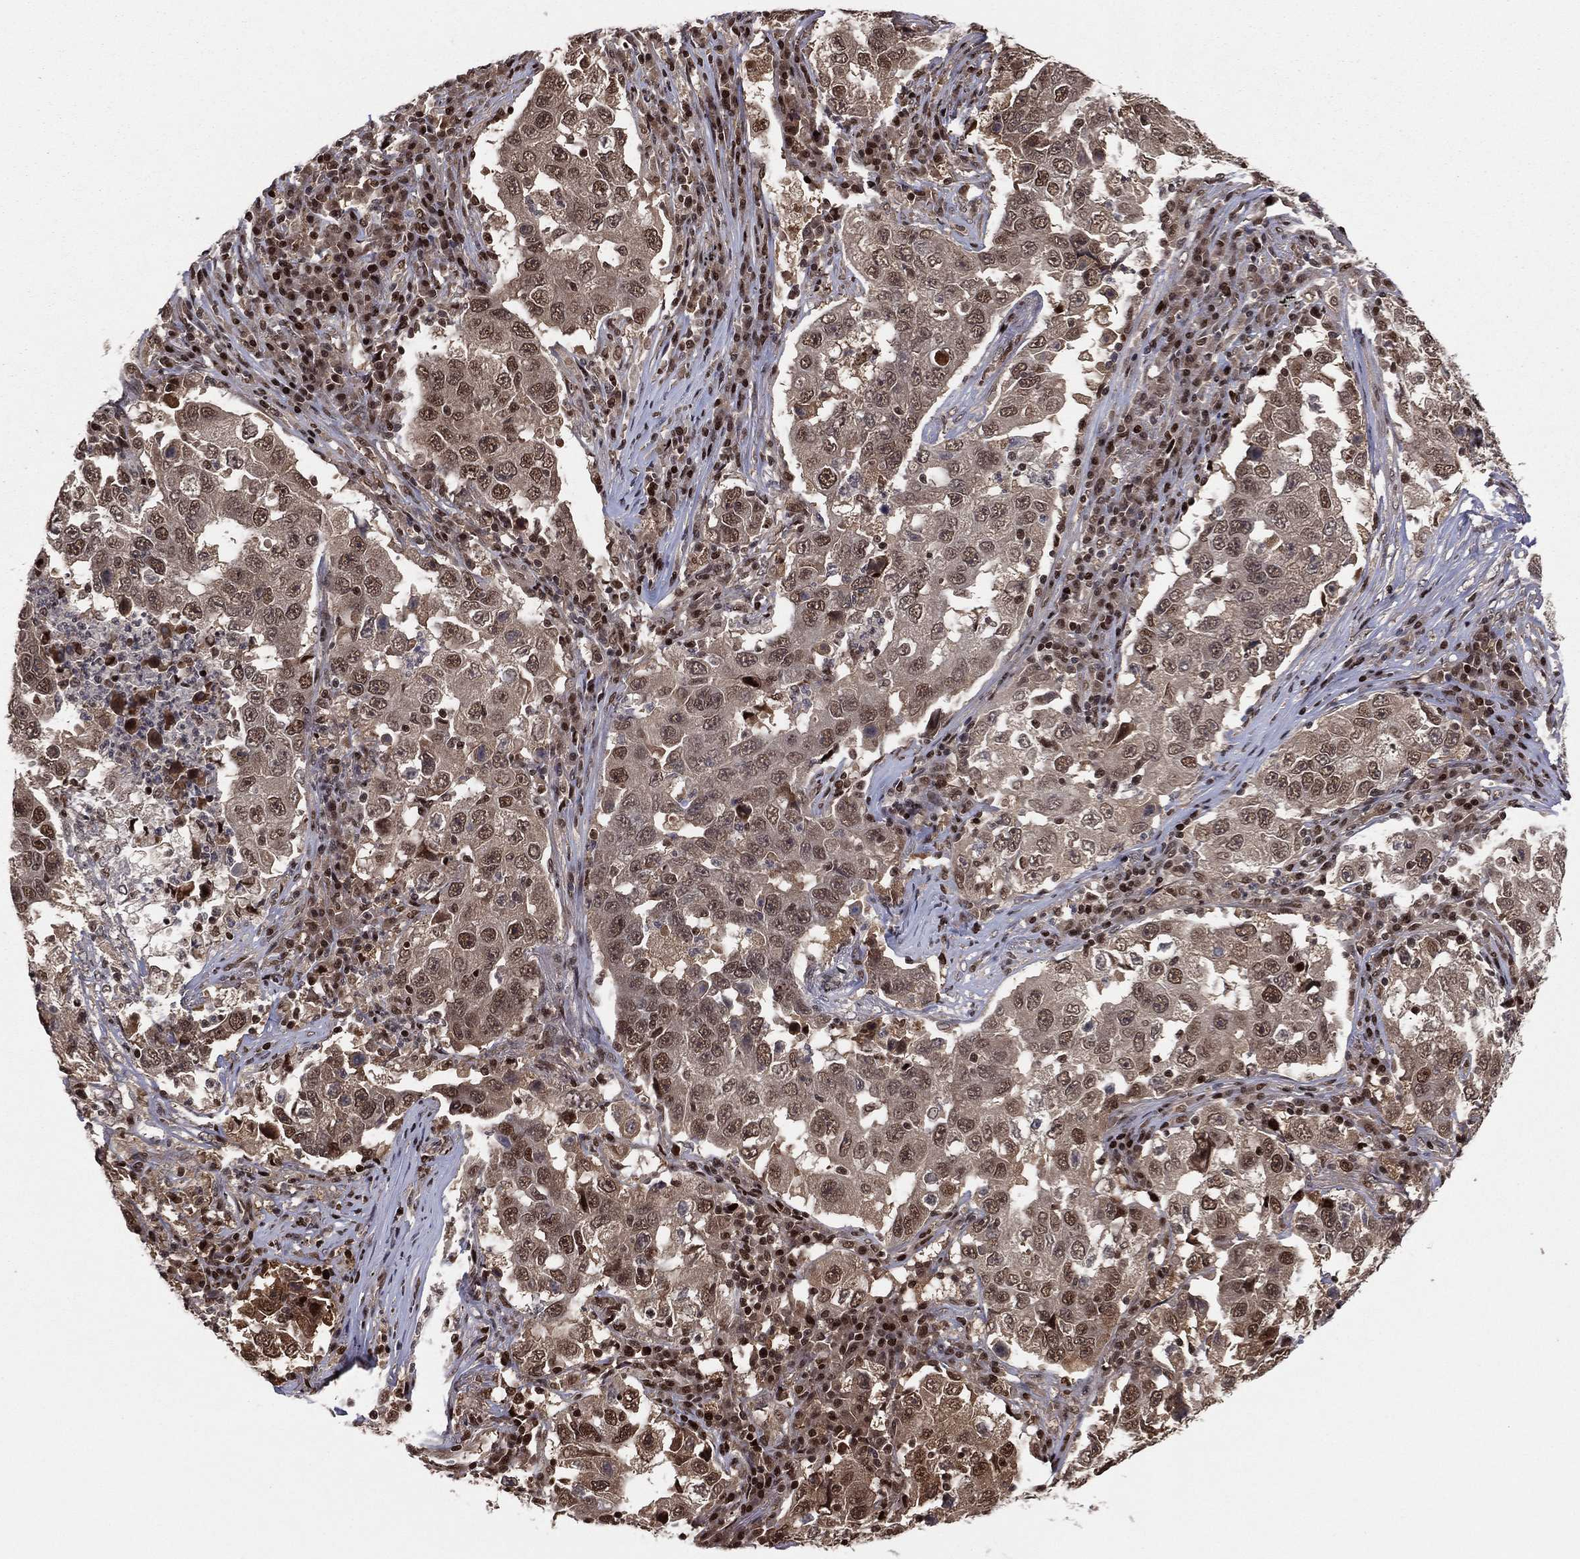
{"staining": {"intensity": "moderate", "quantity": "25%-75%", "location": "cytoplasmic/membranous,nuclear"}, "tissue": "lung cancer", "cell_type": "Tumor cells", "image_type": "cancer", "snomed": [{"axis": "morphology", "description": "Adenocarcinoma, NOS"}, {"axis": "topography", "description": "Lung"}], "caption": "A brown stain labels moderate cytoplasmic/membranous and nuclear expression of a protein in lung cancer tumor cells.", "gene": "PSMA1", "patient": {"sex": "male", "age": 73}}